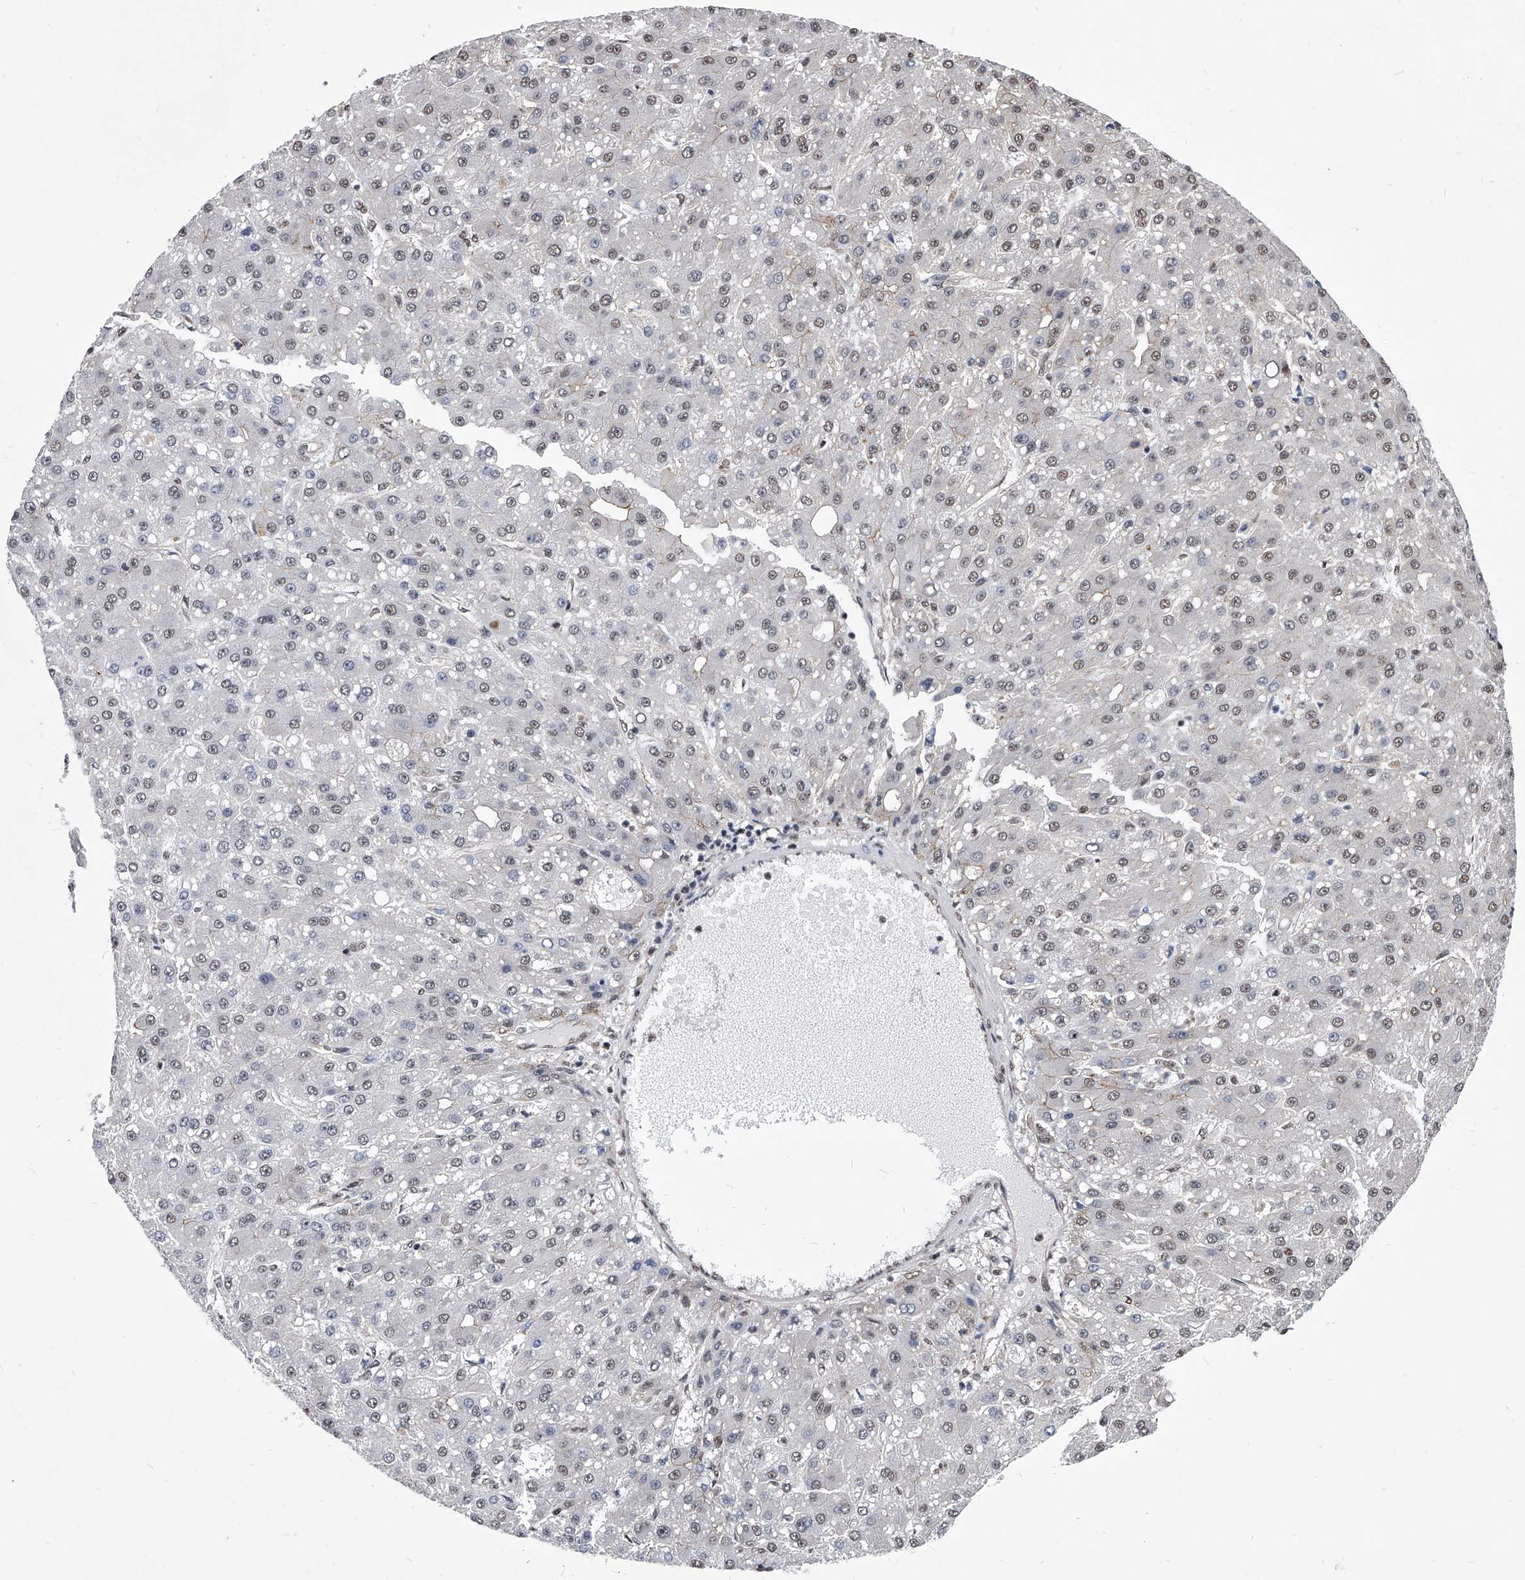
{"staining": {"intensity": "weak", "quantity": "<25%", "location": "nuclear"}, "tissue": "liver cancer", "cell_type": "Tumor cells", "image_type": "cancer", "snomed": [{"axis": "morphology", "description": "Carcinoma, Hepatocellular, NOS"}, {"axis": "topography", "description": "Liver"}], "caption": "Protein analysis of hepatocellular carcinoma (liver) displays no significant positivity in tumor cells.", "gene": "ZNF76", "patient": {"sex": "male", "age": 67}}